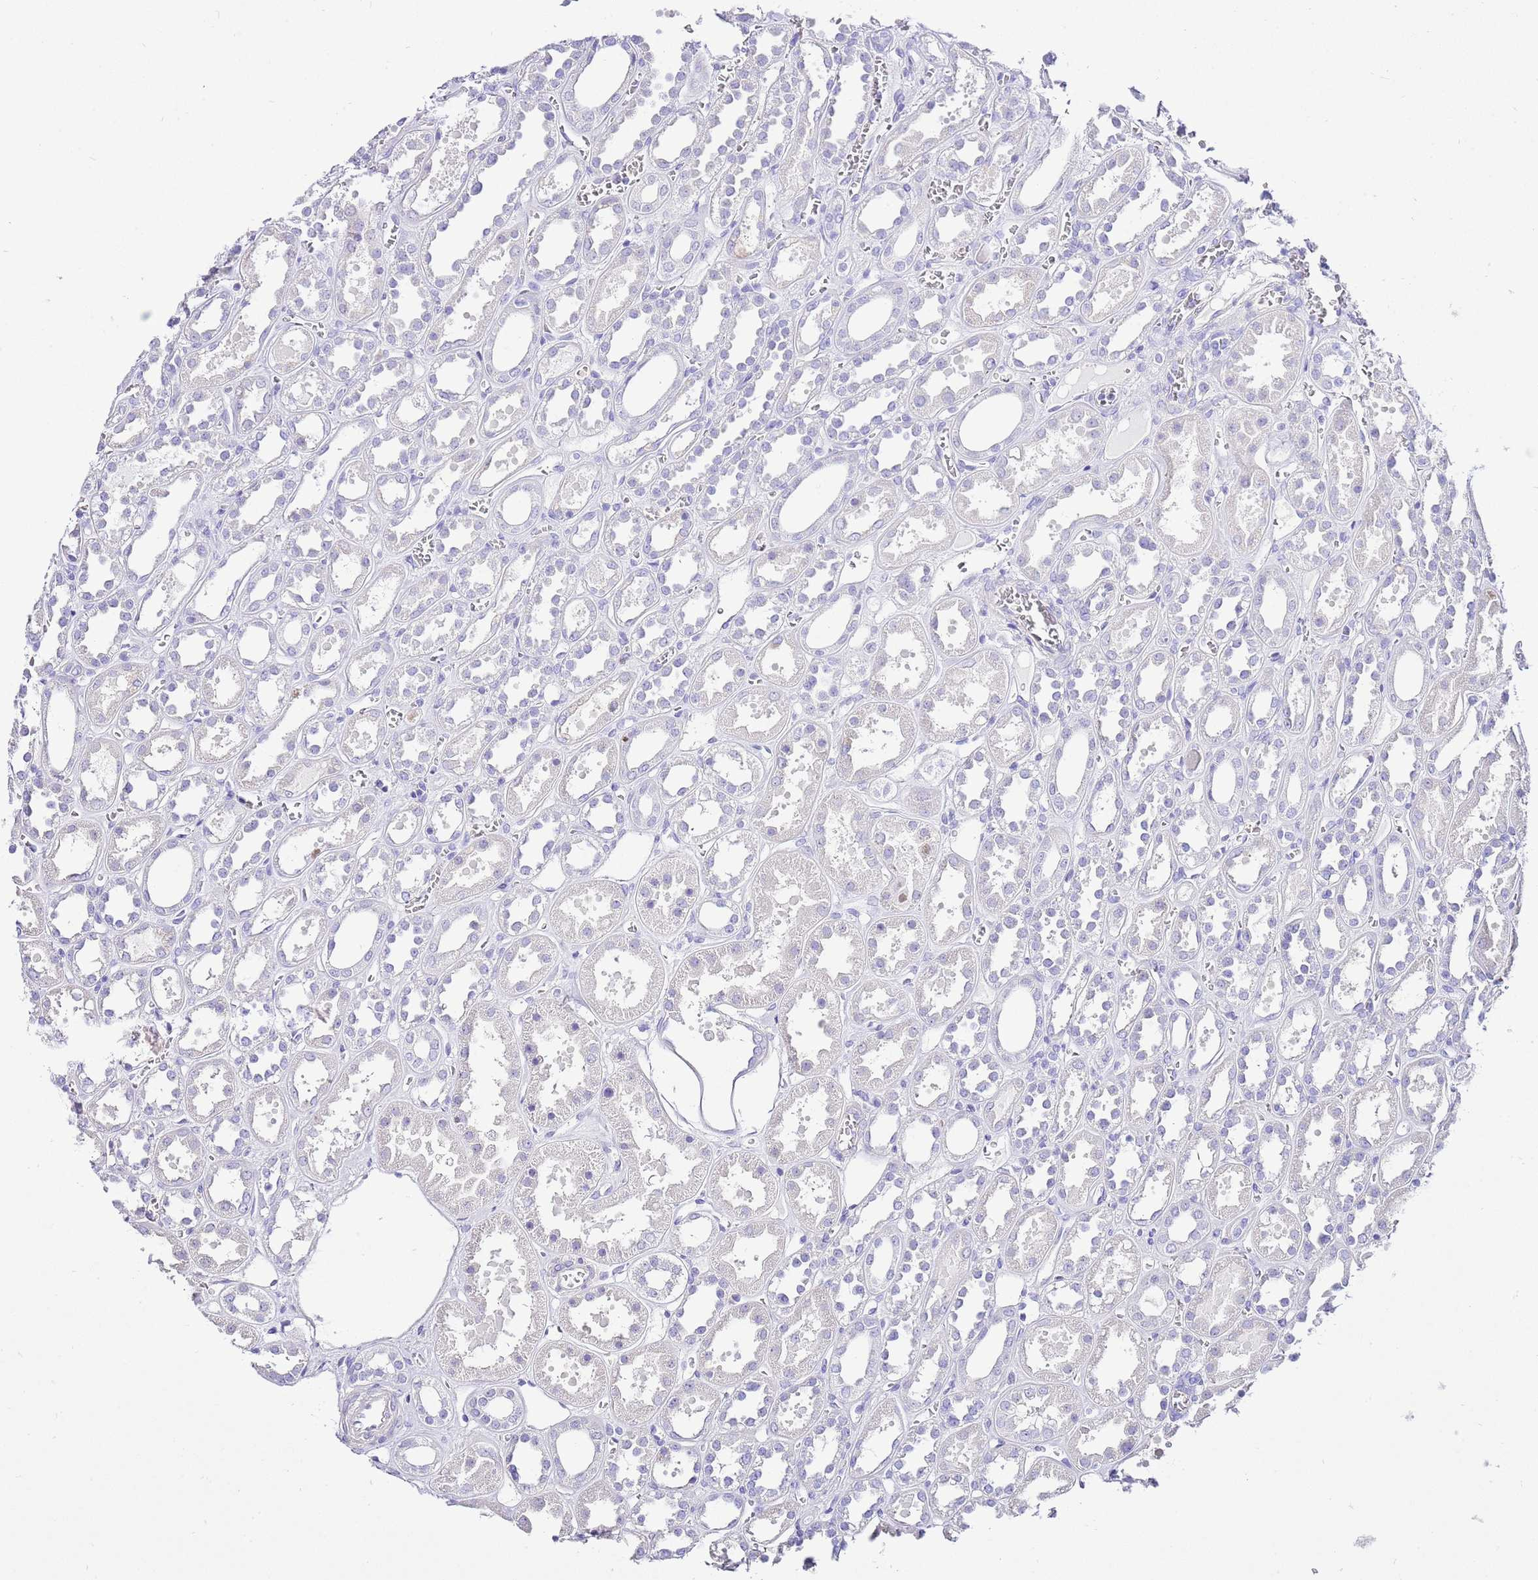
{"staining": {"intensity": "negative", "quantity": "none", "location": "none"}, "tissue": "kidney", "cell_type": "Cells in glomeruli", "image_type": "normal", "snomed": [{"axis": "morphology", "description": "Normal tissue, NOS"}, {"axis": "topography", "description": "Kidney"}], "caption": "This is a histopathology image of immunohistochemistry (IHC) staining of benign kidney, which shows no expression in cells in glomeruli. (Brightfield microscopy of DAB IHC at high magnification).", "gene": "BHLHA15", "patient": {"sex": "female", "age": 41}}